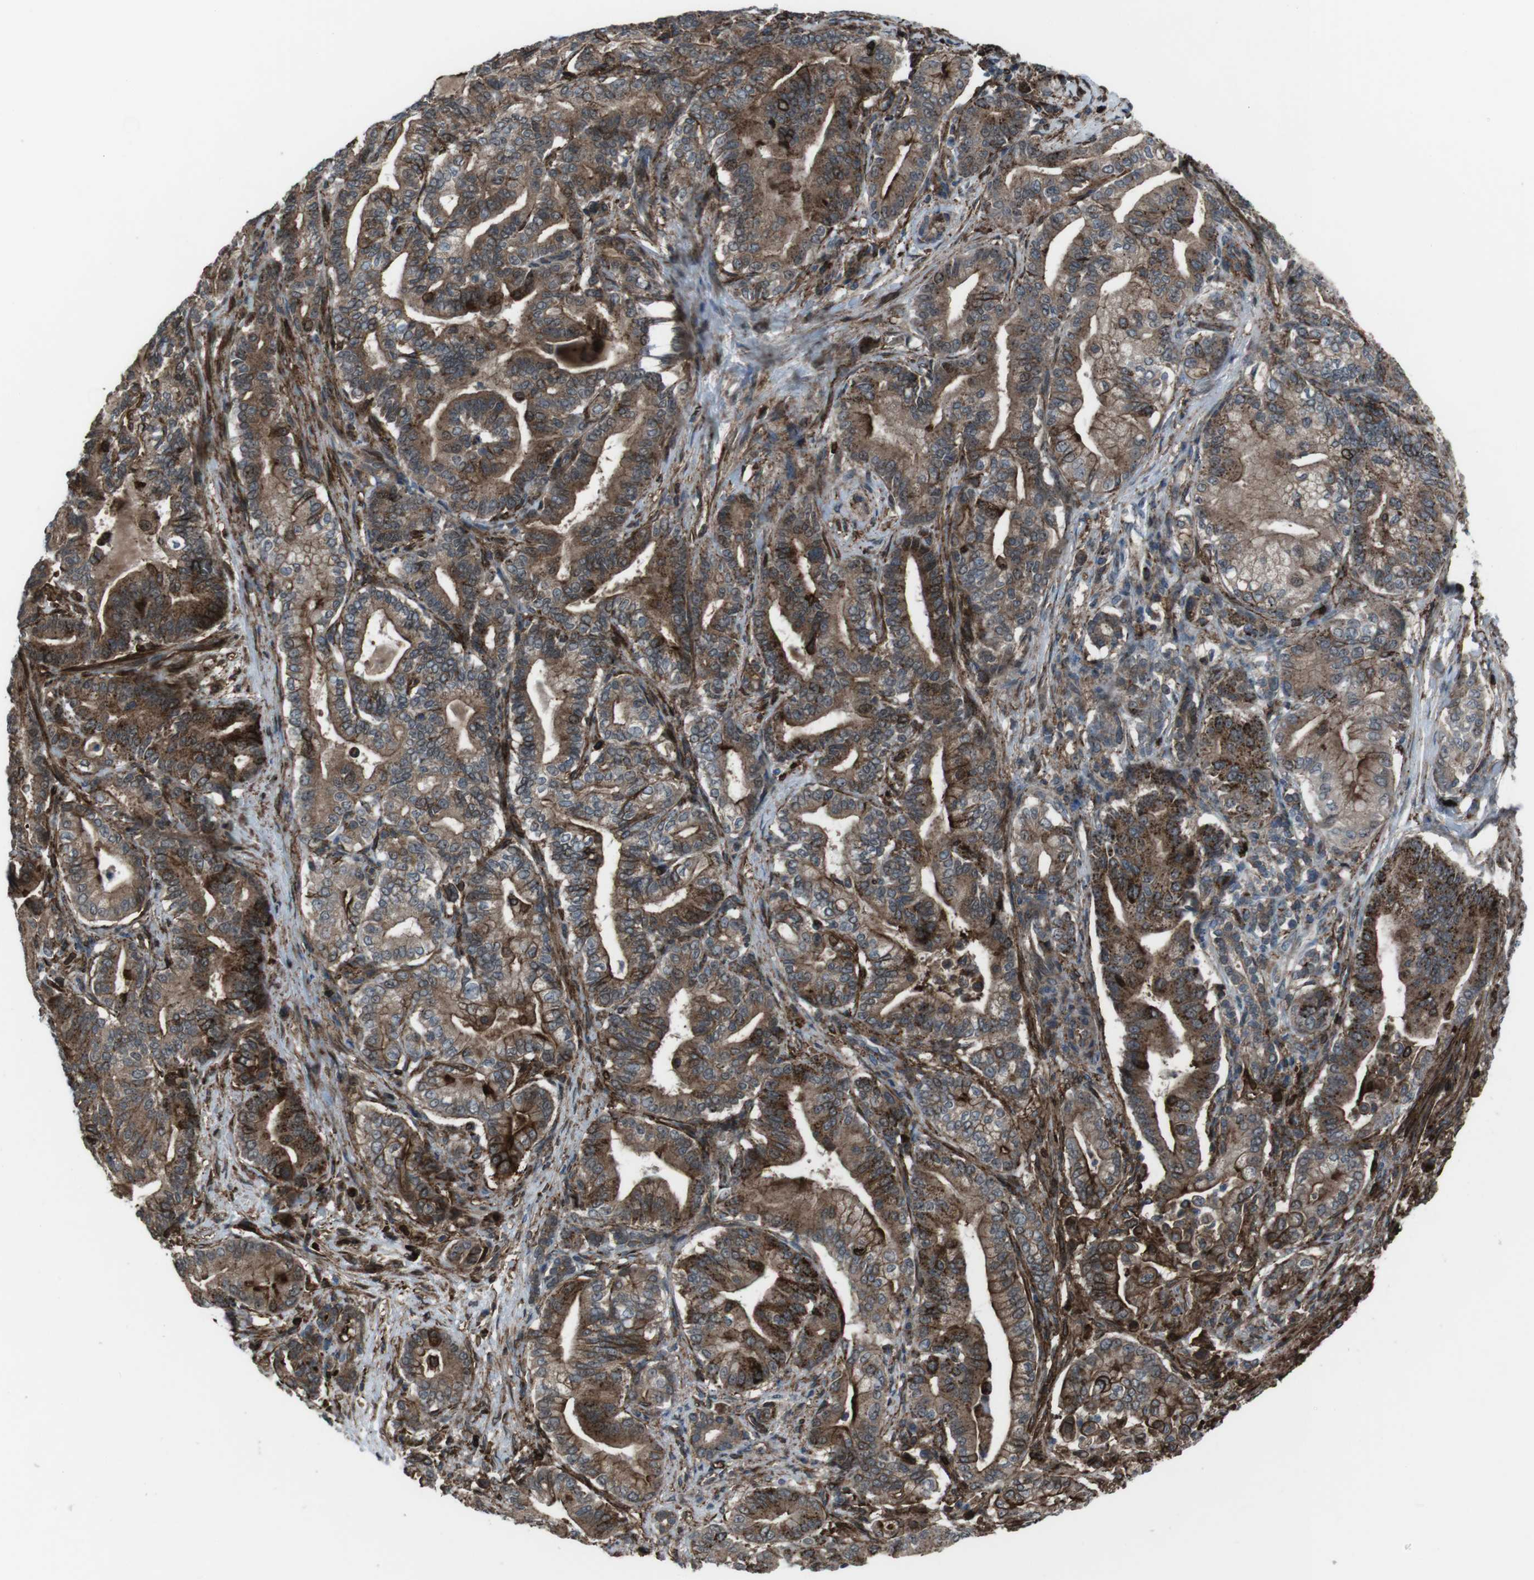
{"staining": {"intensity": "strong", "quantity": ">75%", "location": "cytoplasmic/membranous"}, "tissue": "pancreatic cancer", "cell_type": "Tumor cells", "image_type": "cancer", "snomed": [{"axis": "morphology", "description": "Normal tissue, NOS"}, {"axis": "morphology", "description": "Adenocarcinoma, NOS"}, {"axis": "topography", "description": "Pancreas"}], "caption": "This is an image of IHC staining of pancreatic cancer (adenocarcinoma), which shows strong staining in the cytoplasmic/membranous of tumor cells.", "gene": "GDF10", "patient": {"sex": "male", "age": 63}}